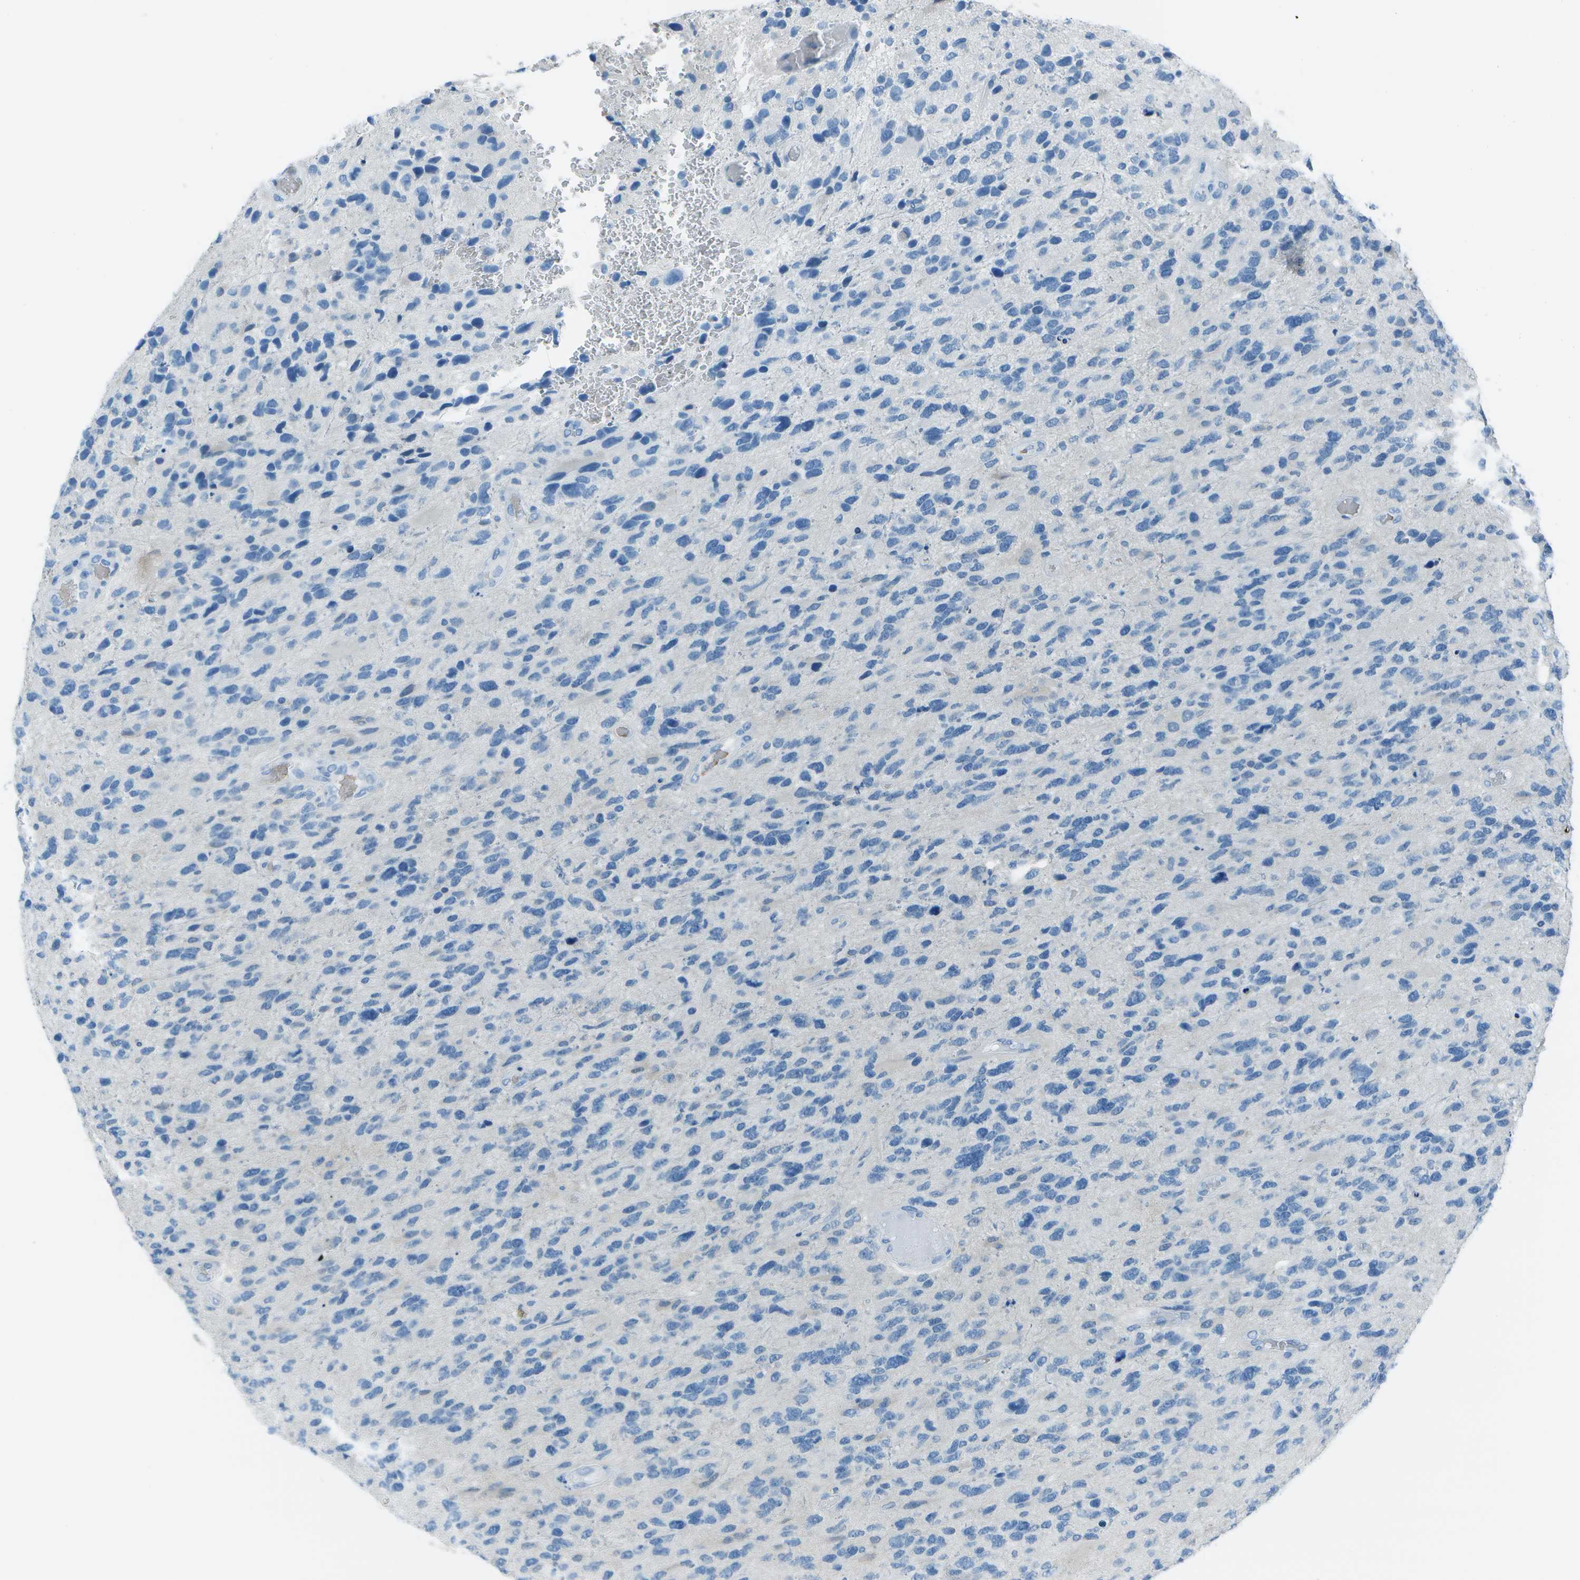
{"staining": {"intensity": "negative", "quantity": "none", "location": "none"}, "tissue": "glioma", "cell_type": "Tumor cells", "image_type": "cancer", "snomed": [{"axis": "morphology", "description": "Glioma, malignant, High grade"}, {"axis": "topography", "description": "Brain"}], "caption": "Human malignant glioma (high-grade) stained for a protein using IHC reveals no positivity in tumor cells.", "gene": "ASL", "patient": {"sex": "female", "age": 58}}